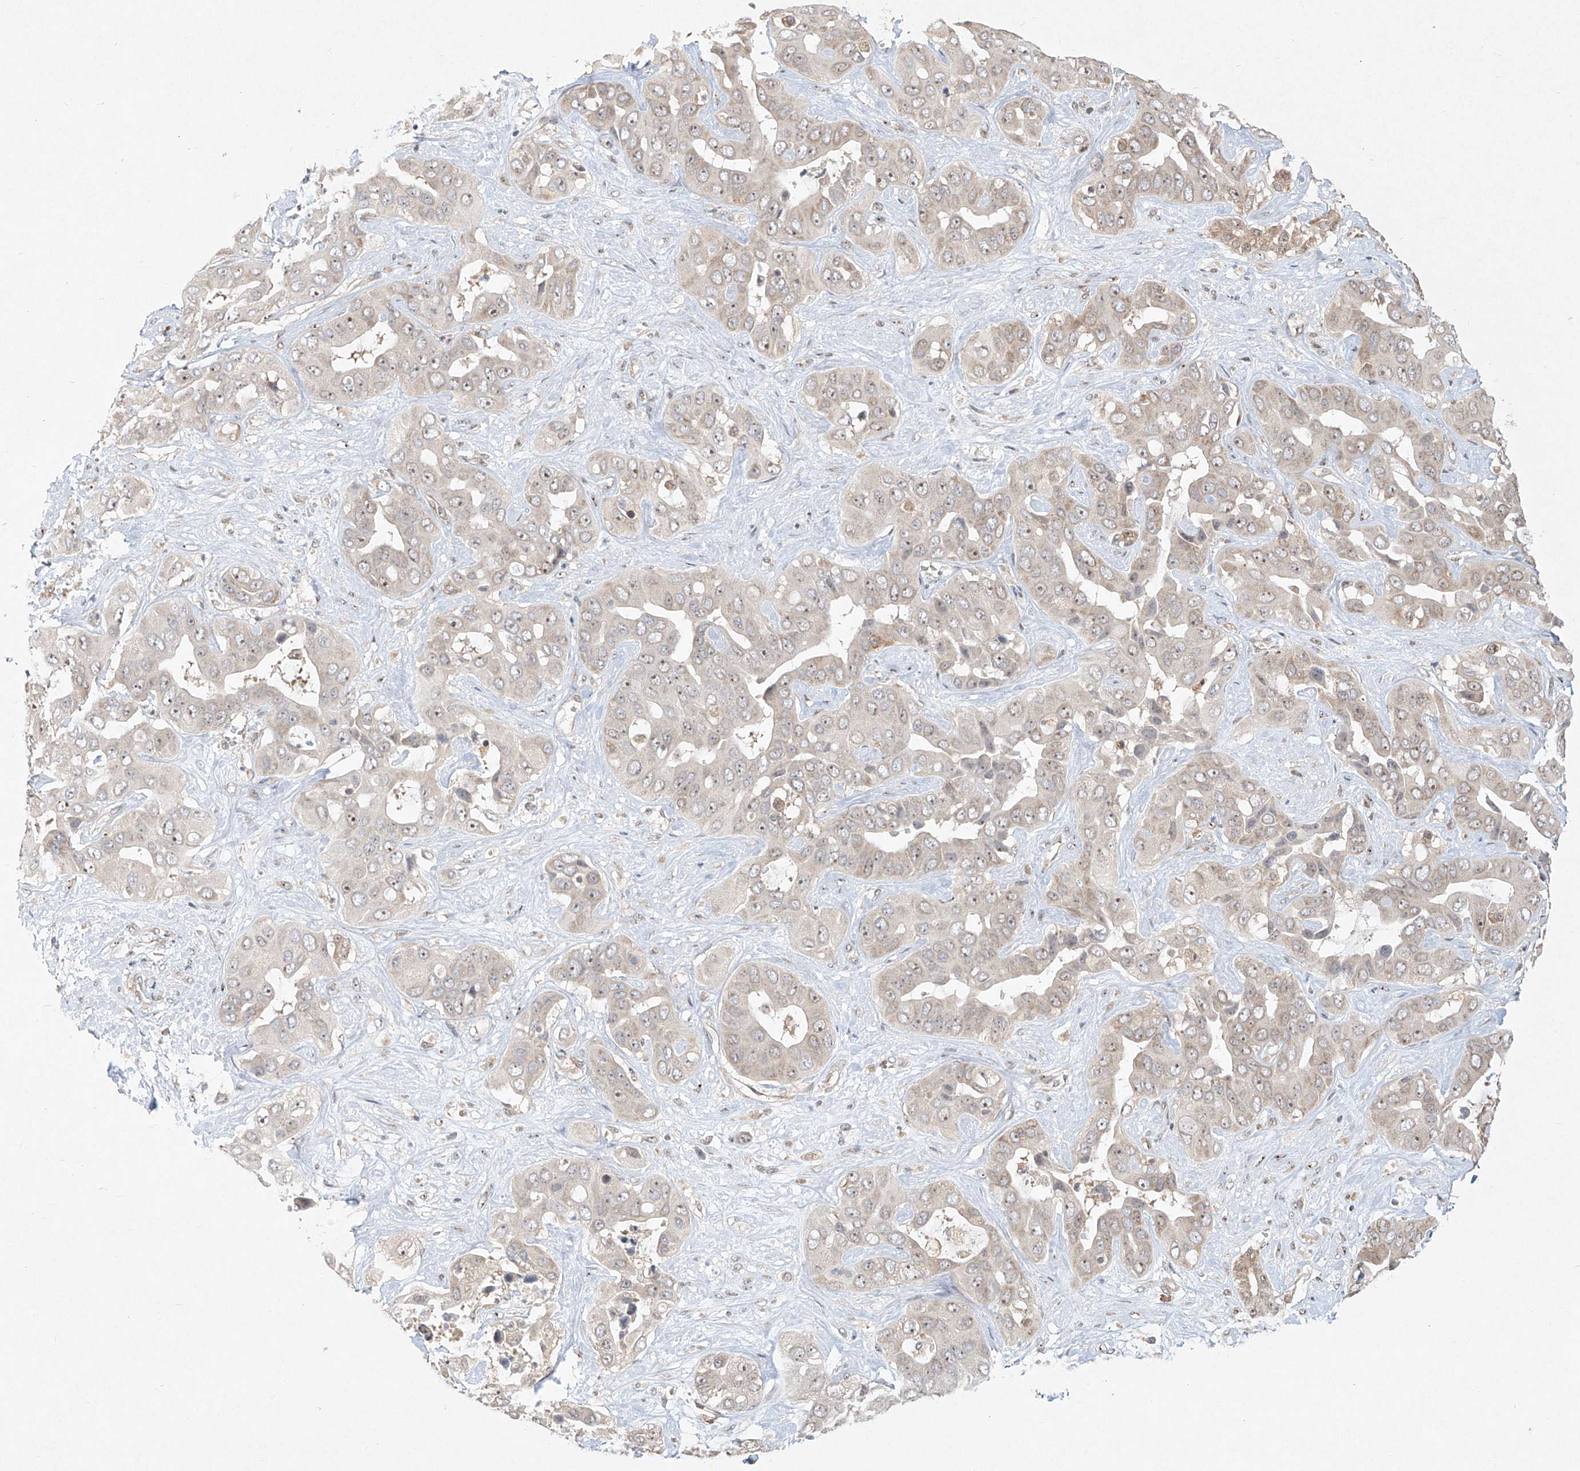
{"staining": {"intensity": "weak", "quantity": "<25%", "location": "cytoplasmic/membranous,nuclear"}, "tissue": "liver cancer", "cell_type": "Tumor cells", "image_type": "cancer", "snomed": [{"axis": "morphology", "description": "Cholangiocarcinoma"}, {"axis": "topography", "description": "Liver"}], "caption": "Micrograph shows no significant protein positivity in tumor cells of liver cancer.", "gene": "TASP1", "patient": {"sex": "female", "age": 52}}